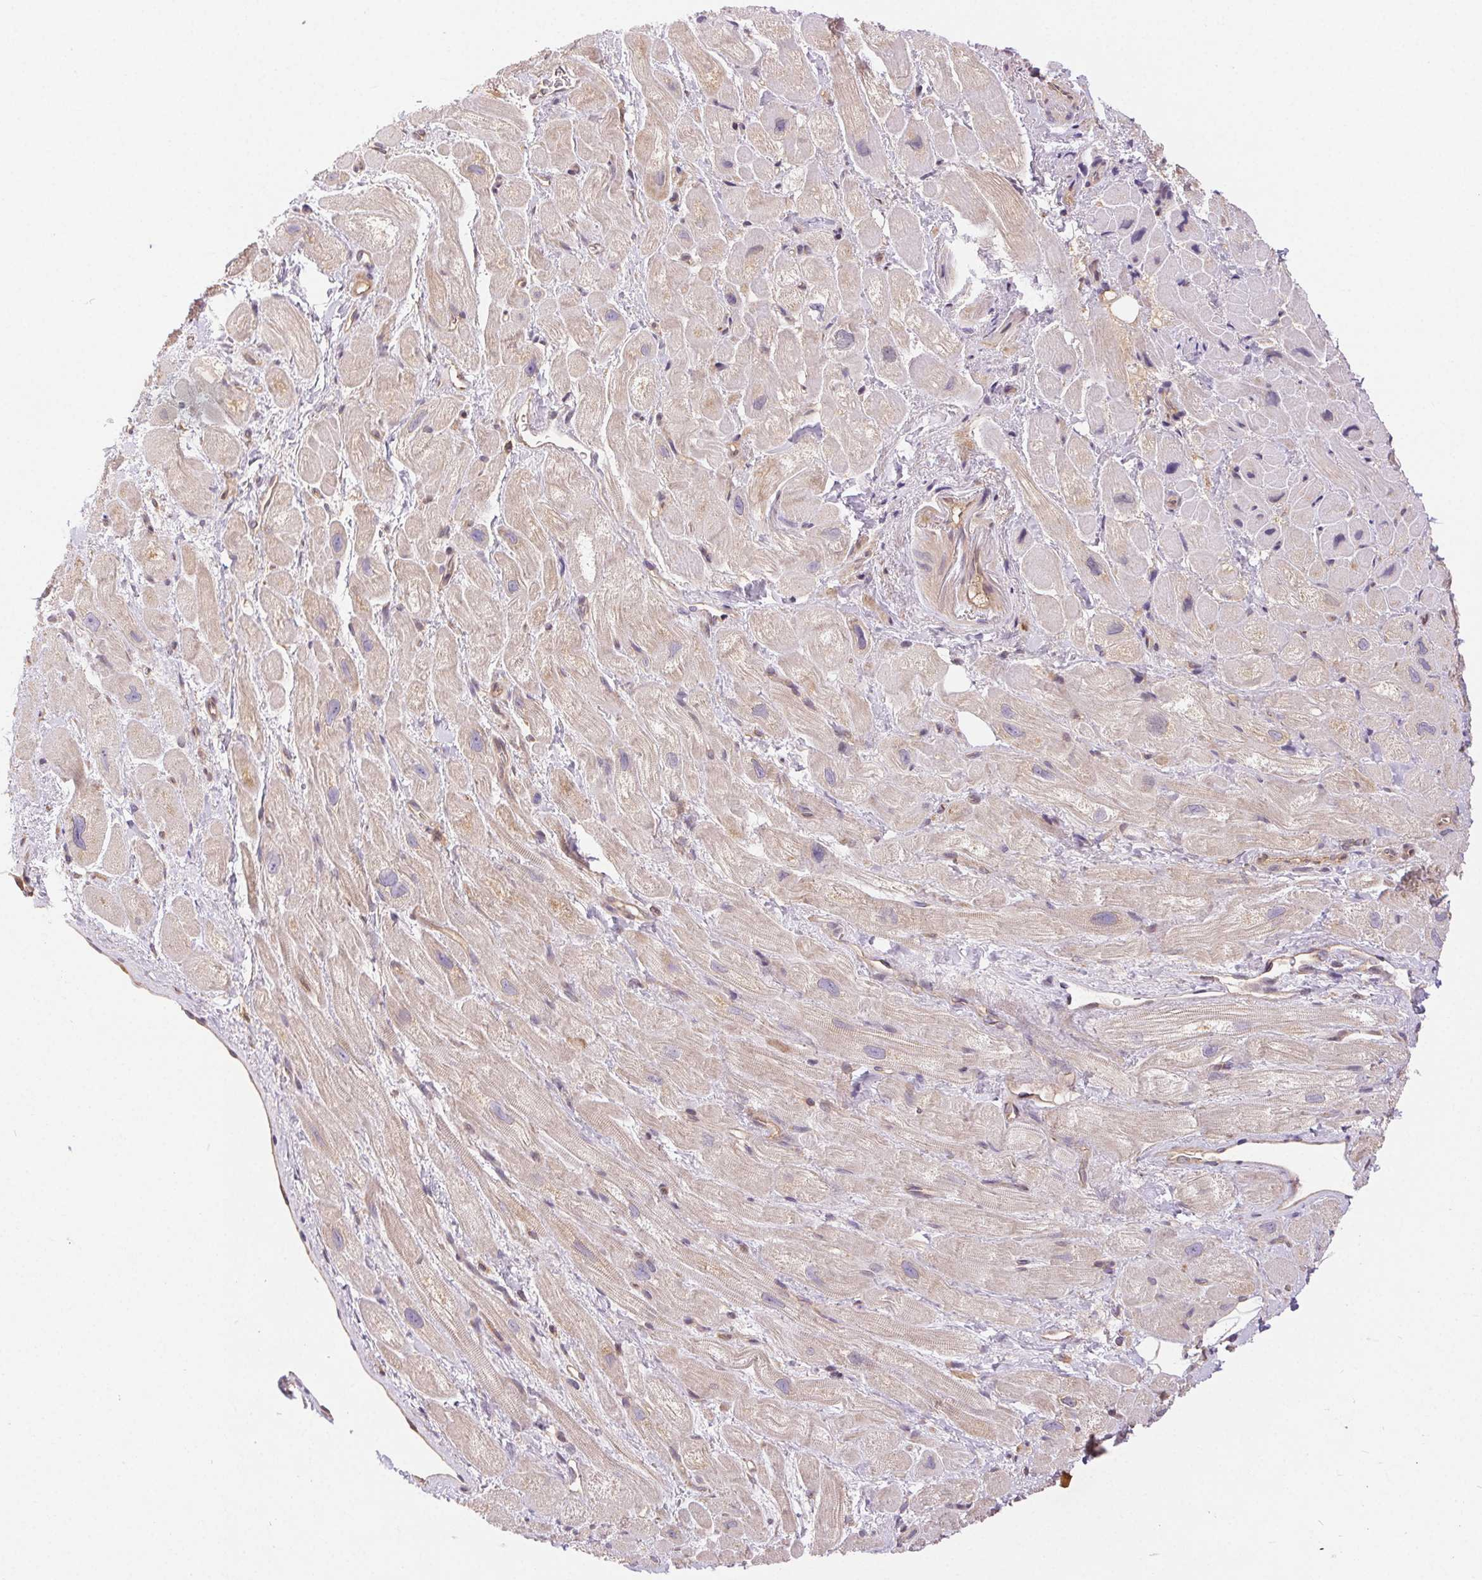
{"staining": {"intensity": "weak", "quantity": "<25%", "location": "cytoplasmic/membranous"}, "tissue": "heart muscle", "cell_type": "Cardiomyocytes", "image_type": "normal", "snomed": [{"axis": "morphology", "description": "Normal tissue, NOS"}, {"axis": "topography", "description": "Heart"}], "caption": "This is an IHC micrograph of normal heart muscle. There is no staining in cardiomyocytes.", "gene": "GDI1", "patient": {"sex": "female", "age": 69}}